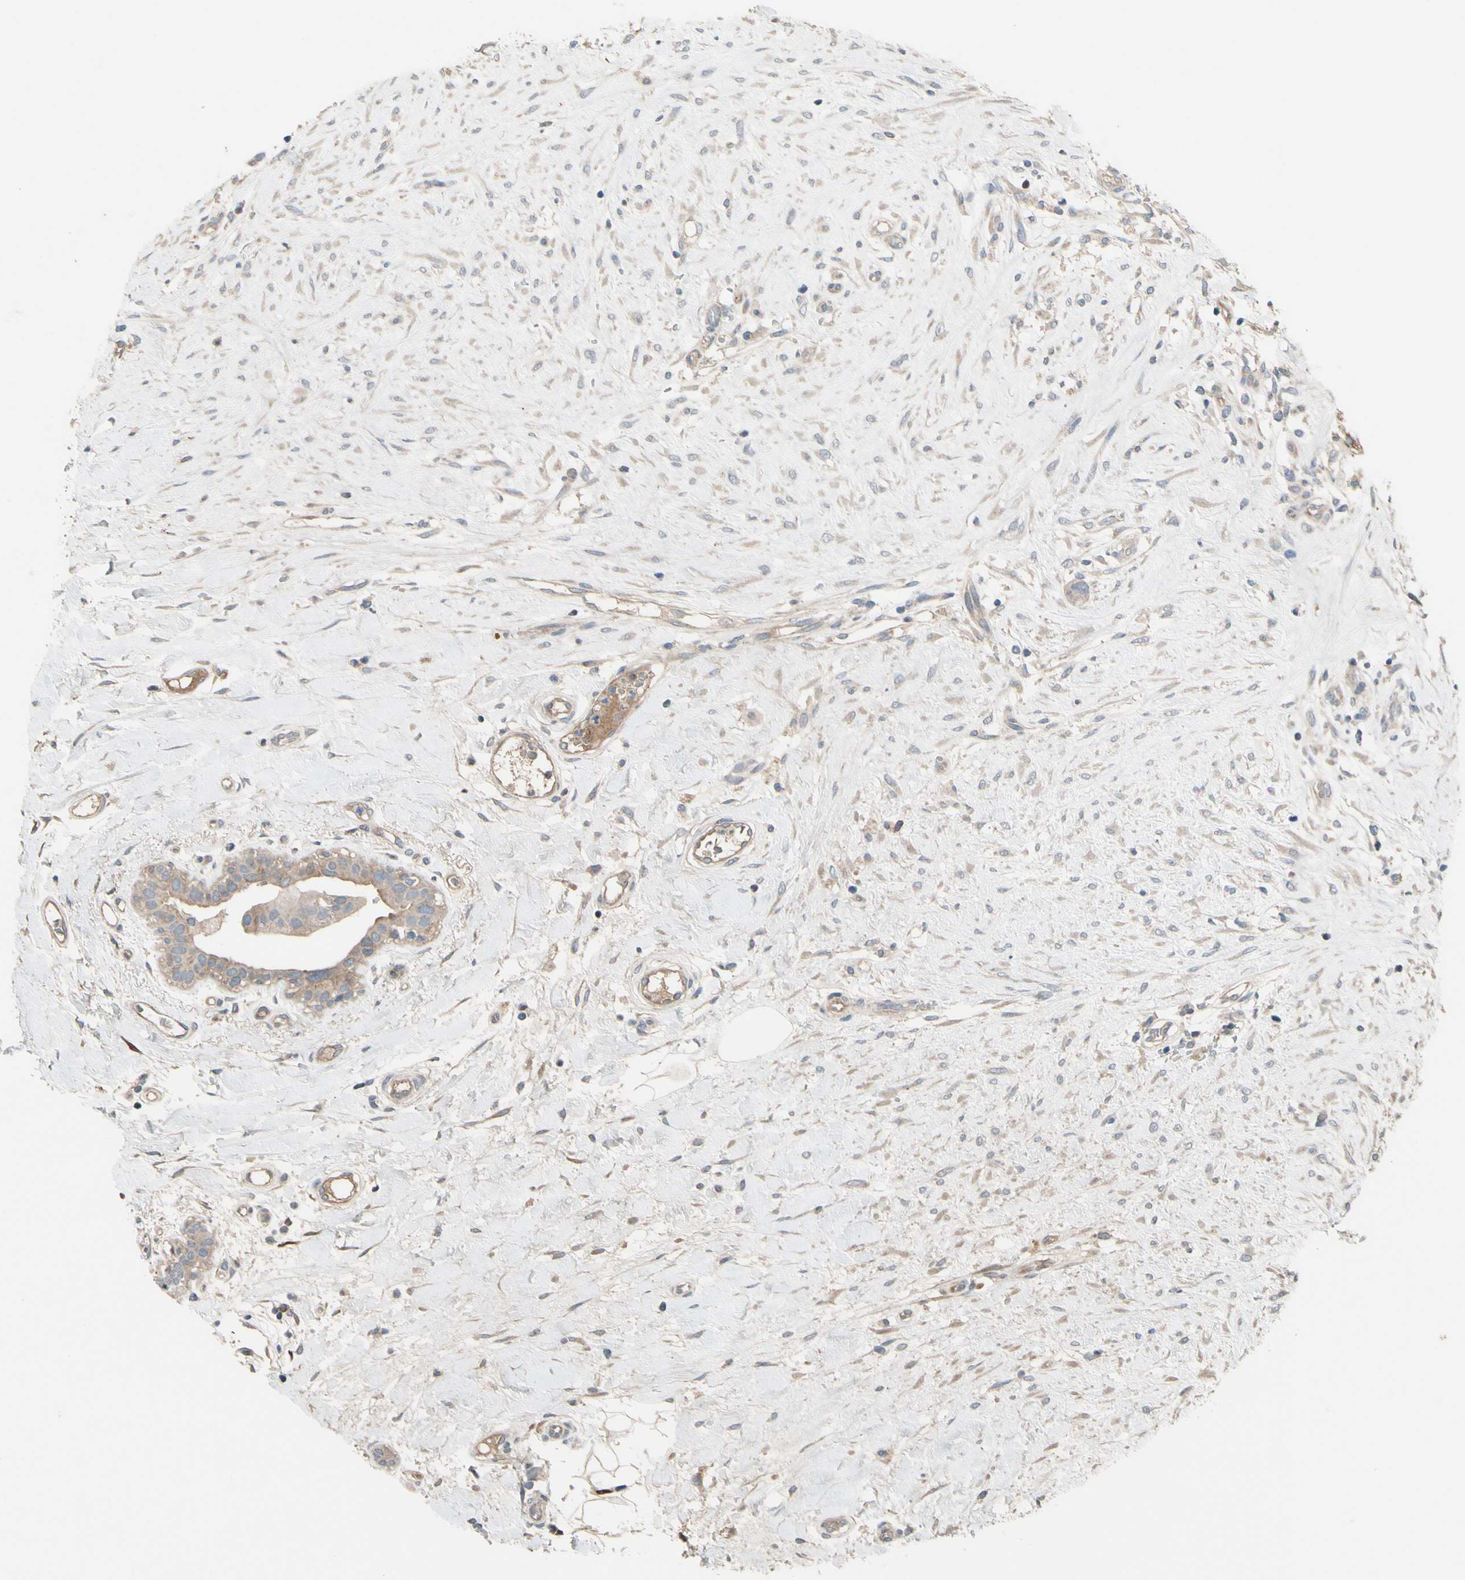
{"staining": {"intensity": "weak", "quantity": ">75%", "location": "cytoplasmic/membranous"}, "tissue": "breast cancer", "cell_type": "Tumor cells", "image_type": "cancer", "snomed": [{"axis": "morphology", "description": "Duct carcinoma"}, {"axis": "topography", "description": "Breast"}], "caption": "Human breast cancer stained with a brown dye displays weak cytoplasmic/membranous positive positivity in approximately >75% of tumor cells.", "gene": "ICAM5", "patient": {"sex": "female", "age": 40}}